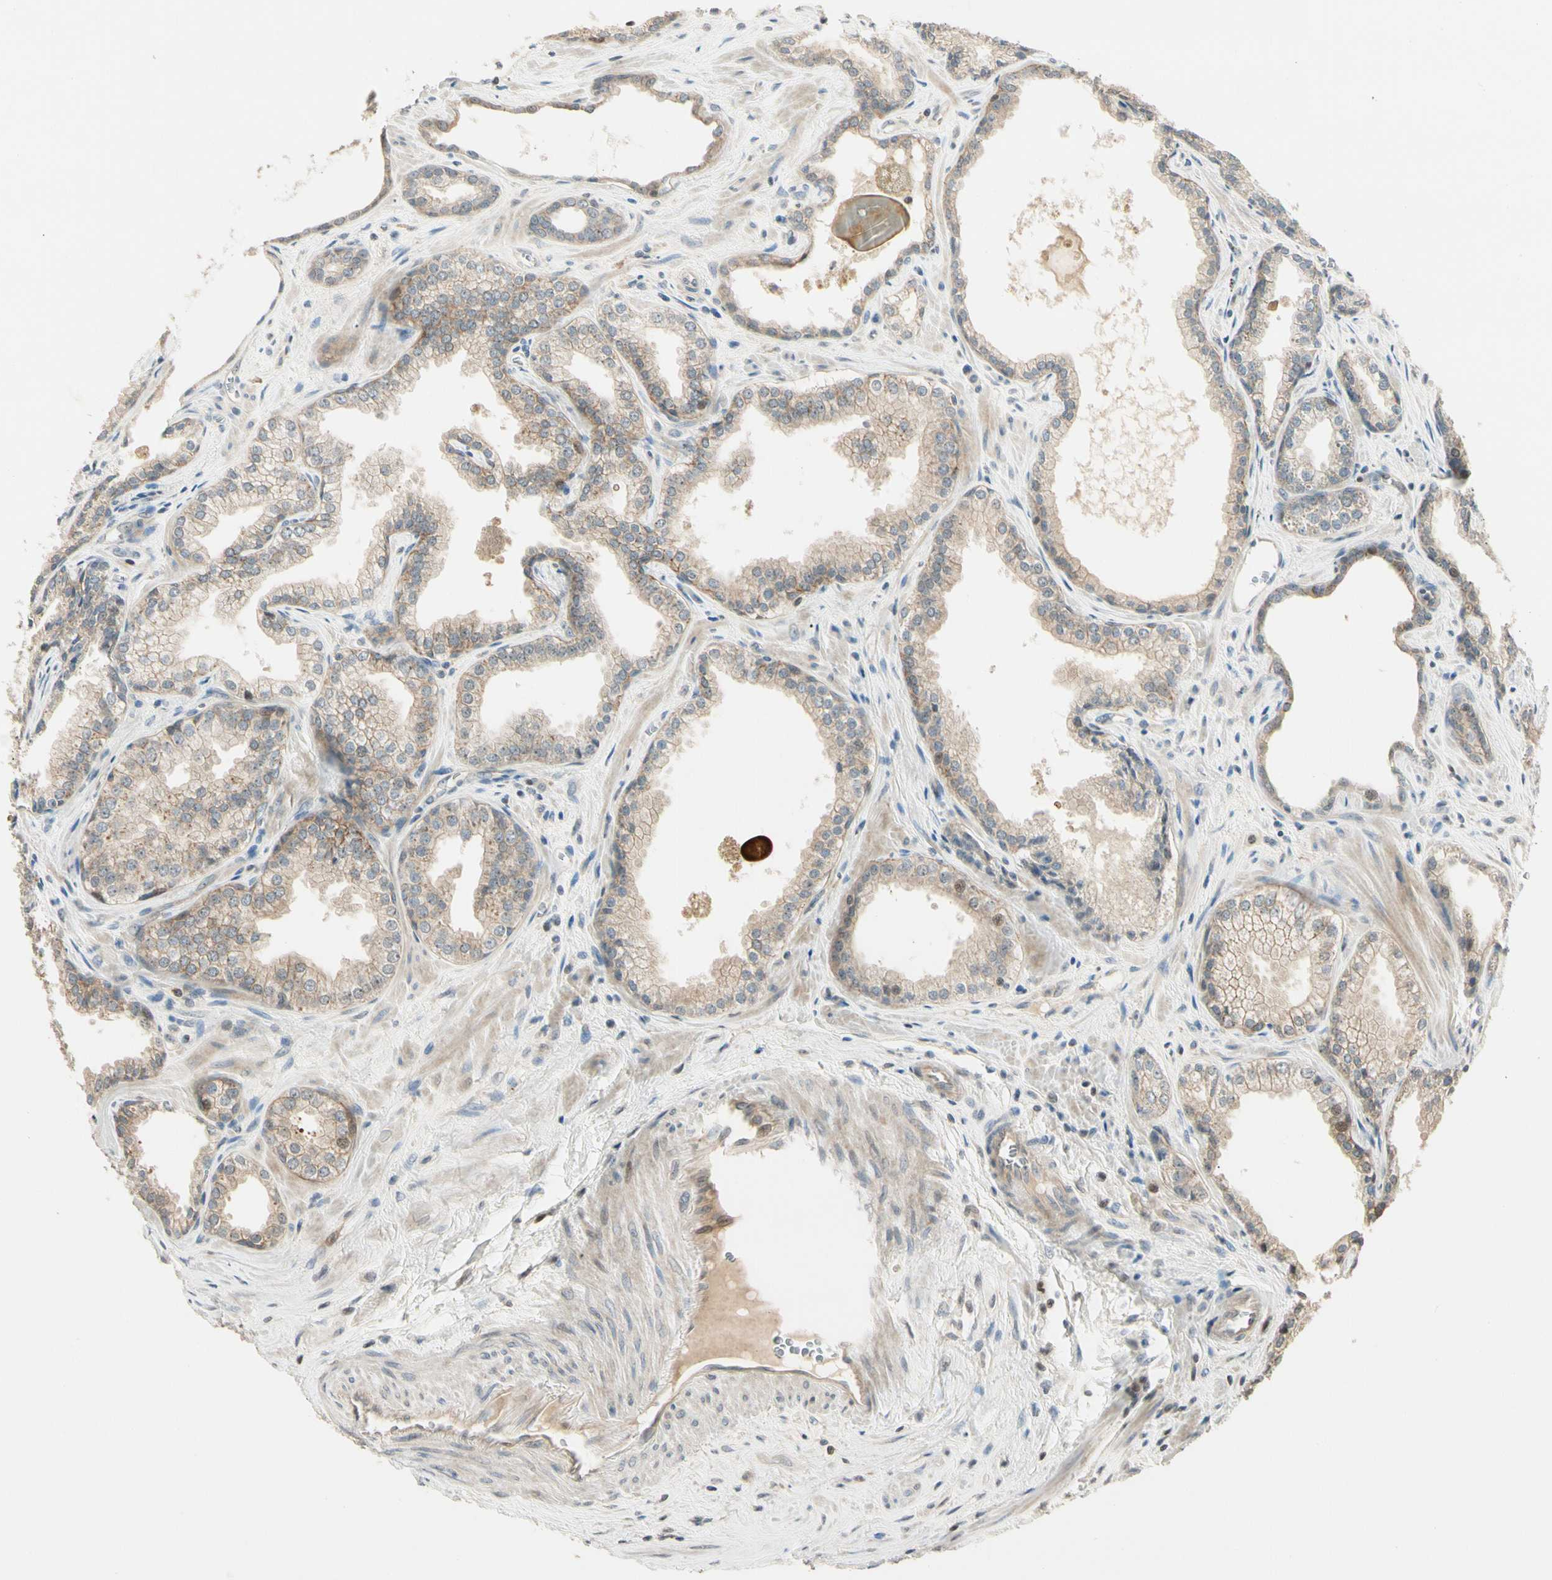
{"staining": {"intensity": "moderate", "quantity": ">75%", "location": "nuclear"}, "tissue": "prostate cancer", "cell_type": "Tumor cells", "image_type": "cancer", "snomed": [{"axis": "morphology", "description": "Adenocarcinoma, Low grade"}, {"axis": "topography", "description": "Prostate"}], "caption": "Immunohistochemistry histopathology image of neoplastic tissue: human prostate low-grade adenocarcinoma stained using immunohistochemistry reveals medium levels of moderate protein expression localized specifically in the nuclear of tumor cells, appearing as a nuclear brown color.", "gene": "P3H2", "patient": {"sex": "male", "age": 60}}